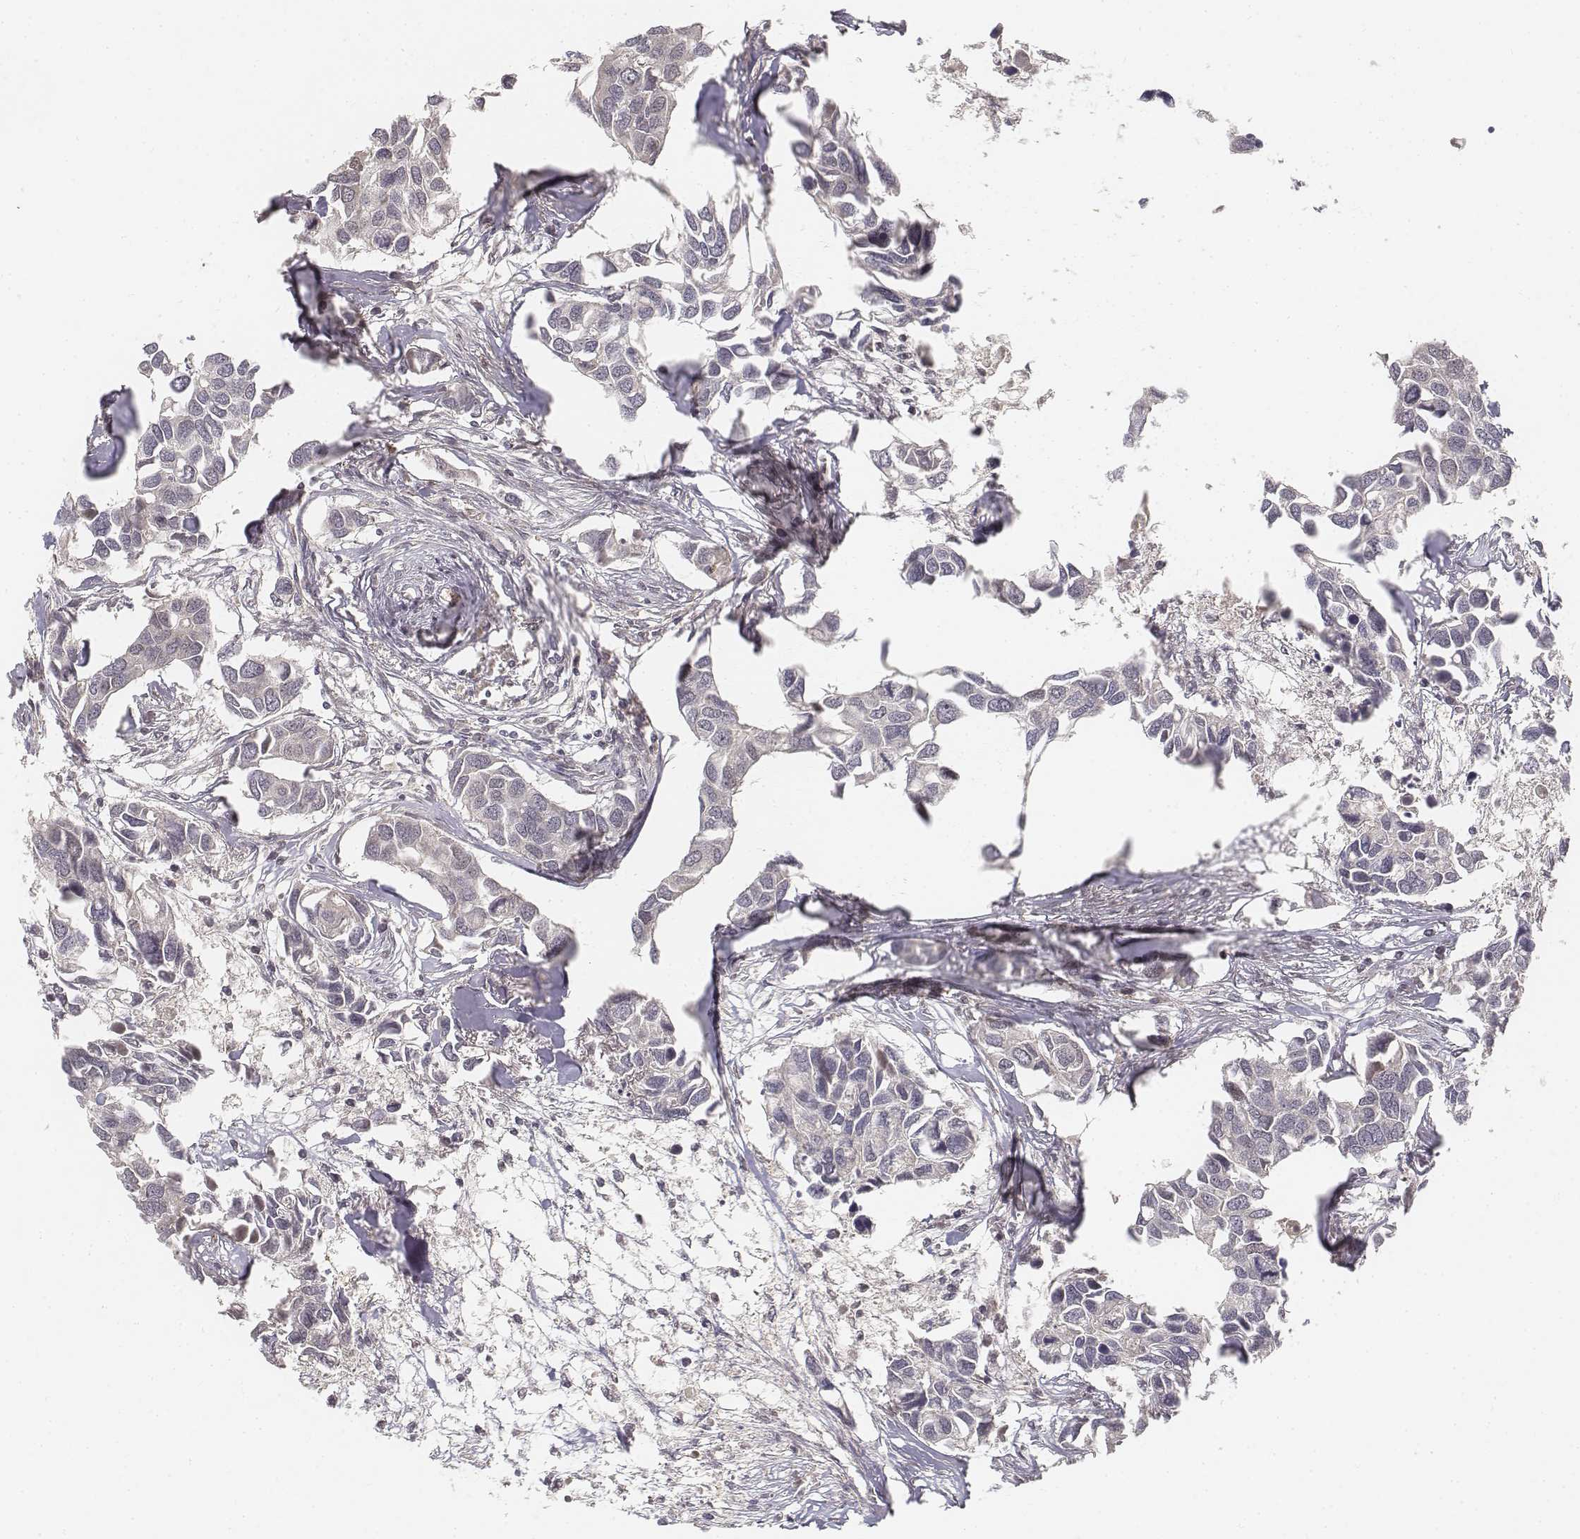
{"staining": {"intensity": "negative", "quantity": "none", "location": "none"}, "tissue": "breast cancer", "cell_type": "Tumor cells", "image_type": "cancer", "snomed": [{"axis": "morphology", "description": "Duct carcinoma"}, {"axis": "topography", "description": "Breast"}], "caption": "DAB immunohistochemical staining of human invasive ductal carcinoma (breast) reveals no significant positivity in tumor cells. Brightfield microscopy of IHC stained with DAB (brown) and hematoxylin (blue), captured at high magnification.", "gene": "FANCD2", "patient": {"sex": "female", "age": 83}}